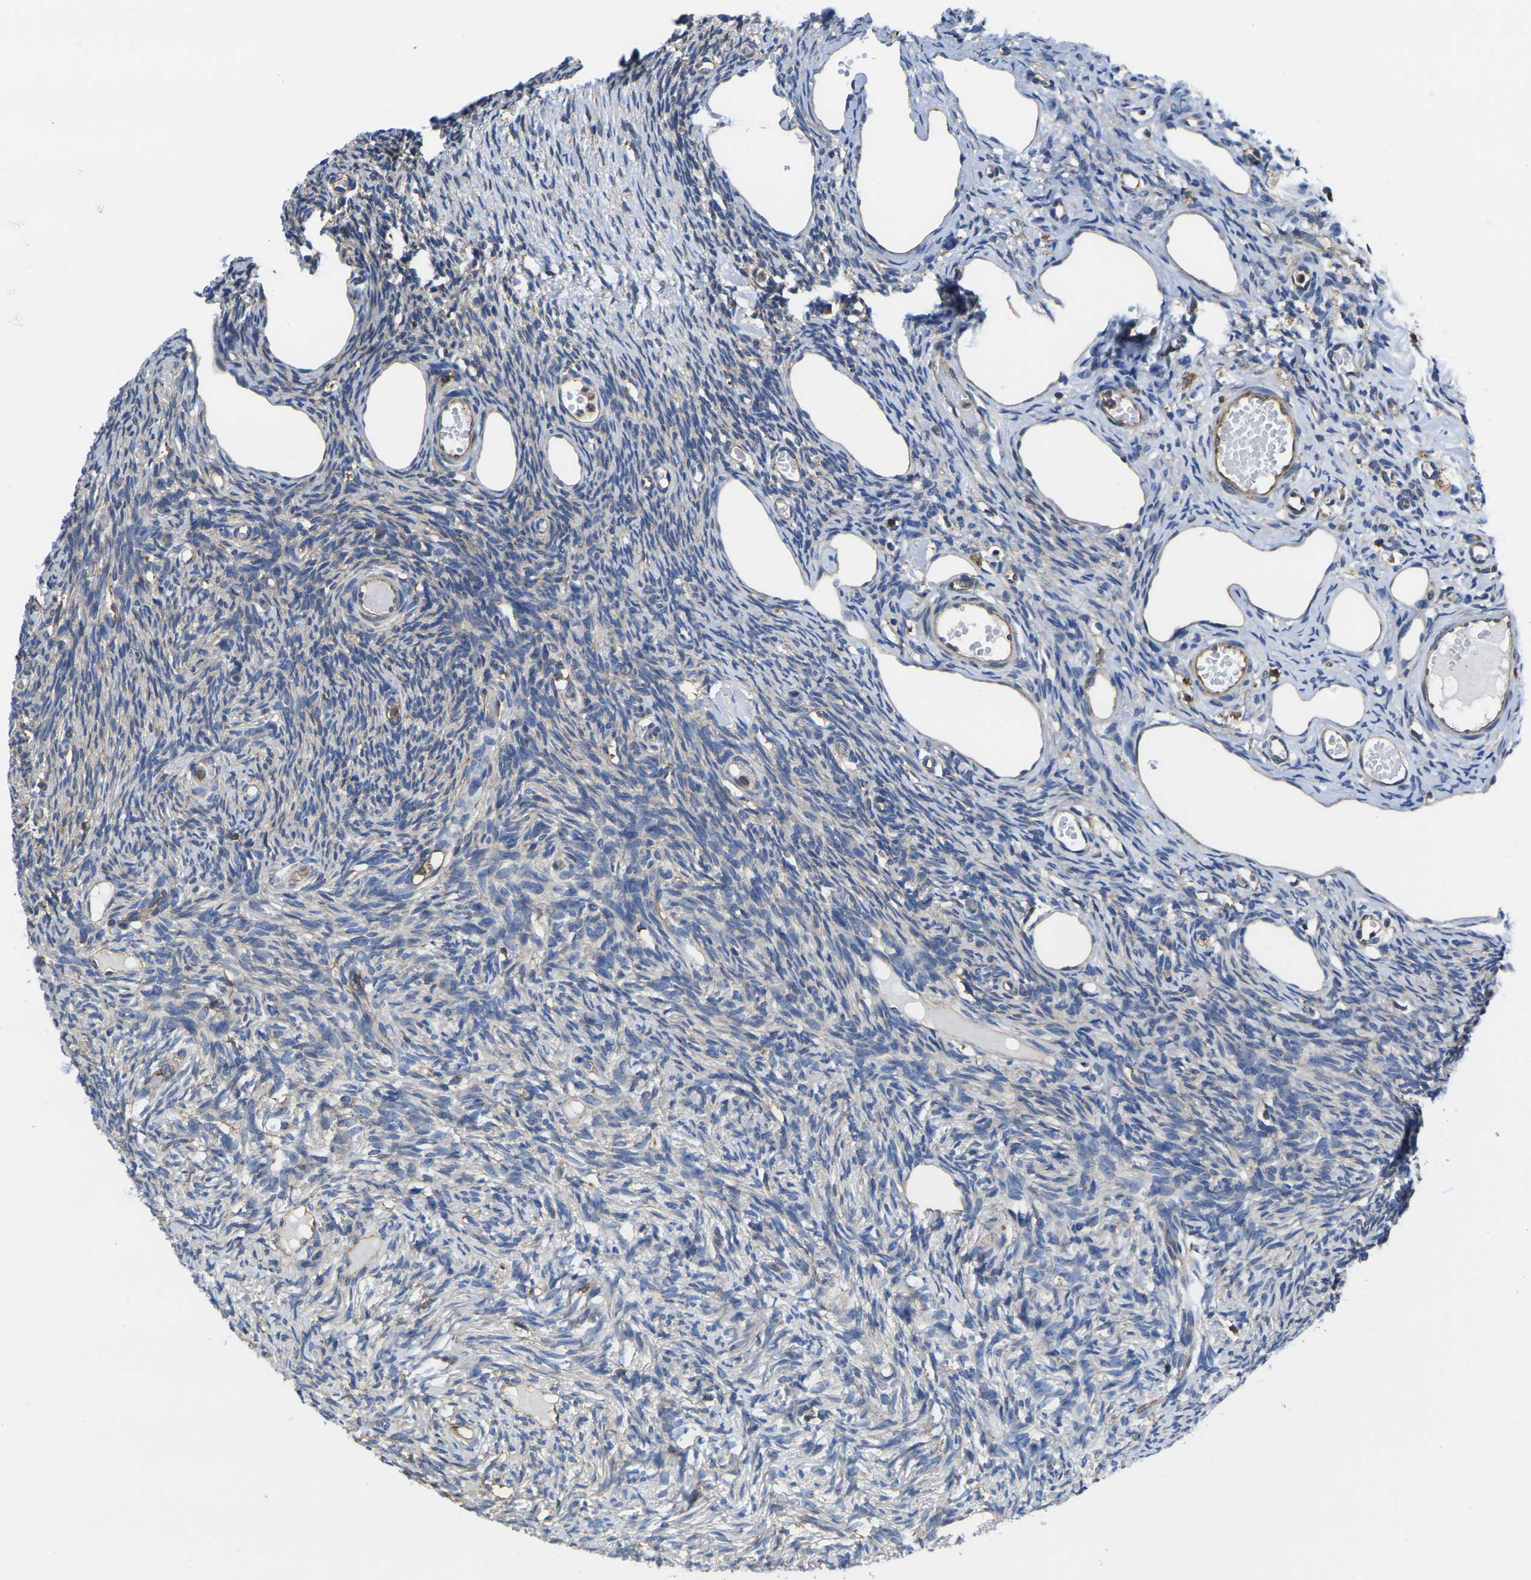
{"staining": {"intensity": "negative", "quantity": "none", "location": "none"}, "tissue": "ovary", "cell_type": "Ovarian stroma cells", "image_type": "normal", "snomed": [{"axis": "morphology", "description": "Normal tissue, NOS"}, {"axis": "topography", "description": "Ovary"}], "caption": "Immunohistochemistry histopathology image of normal ovary stained for a protein (brown), which demonstrates no expression in ovarian stroma cells.", "gene": "FAM110D", "patient": {"sex": "female", "age": 33}}